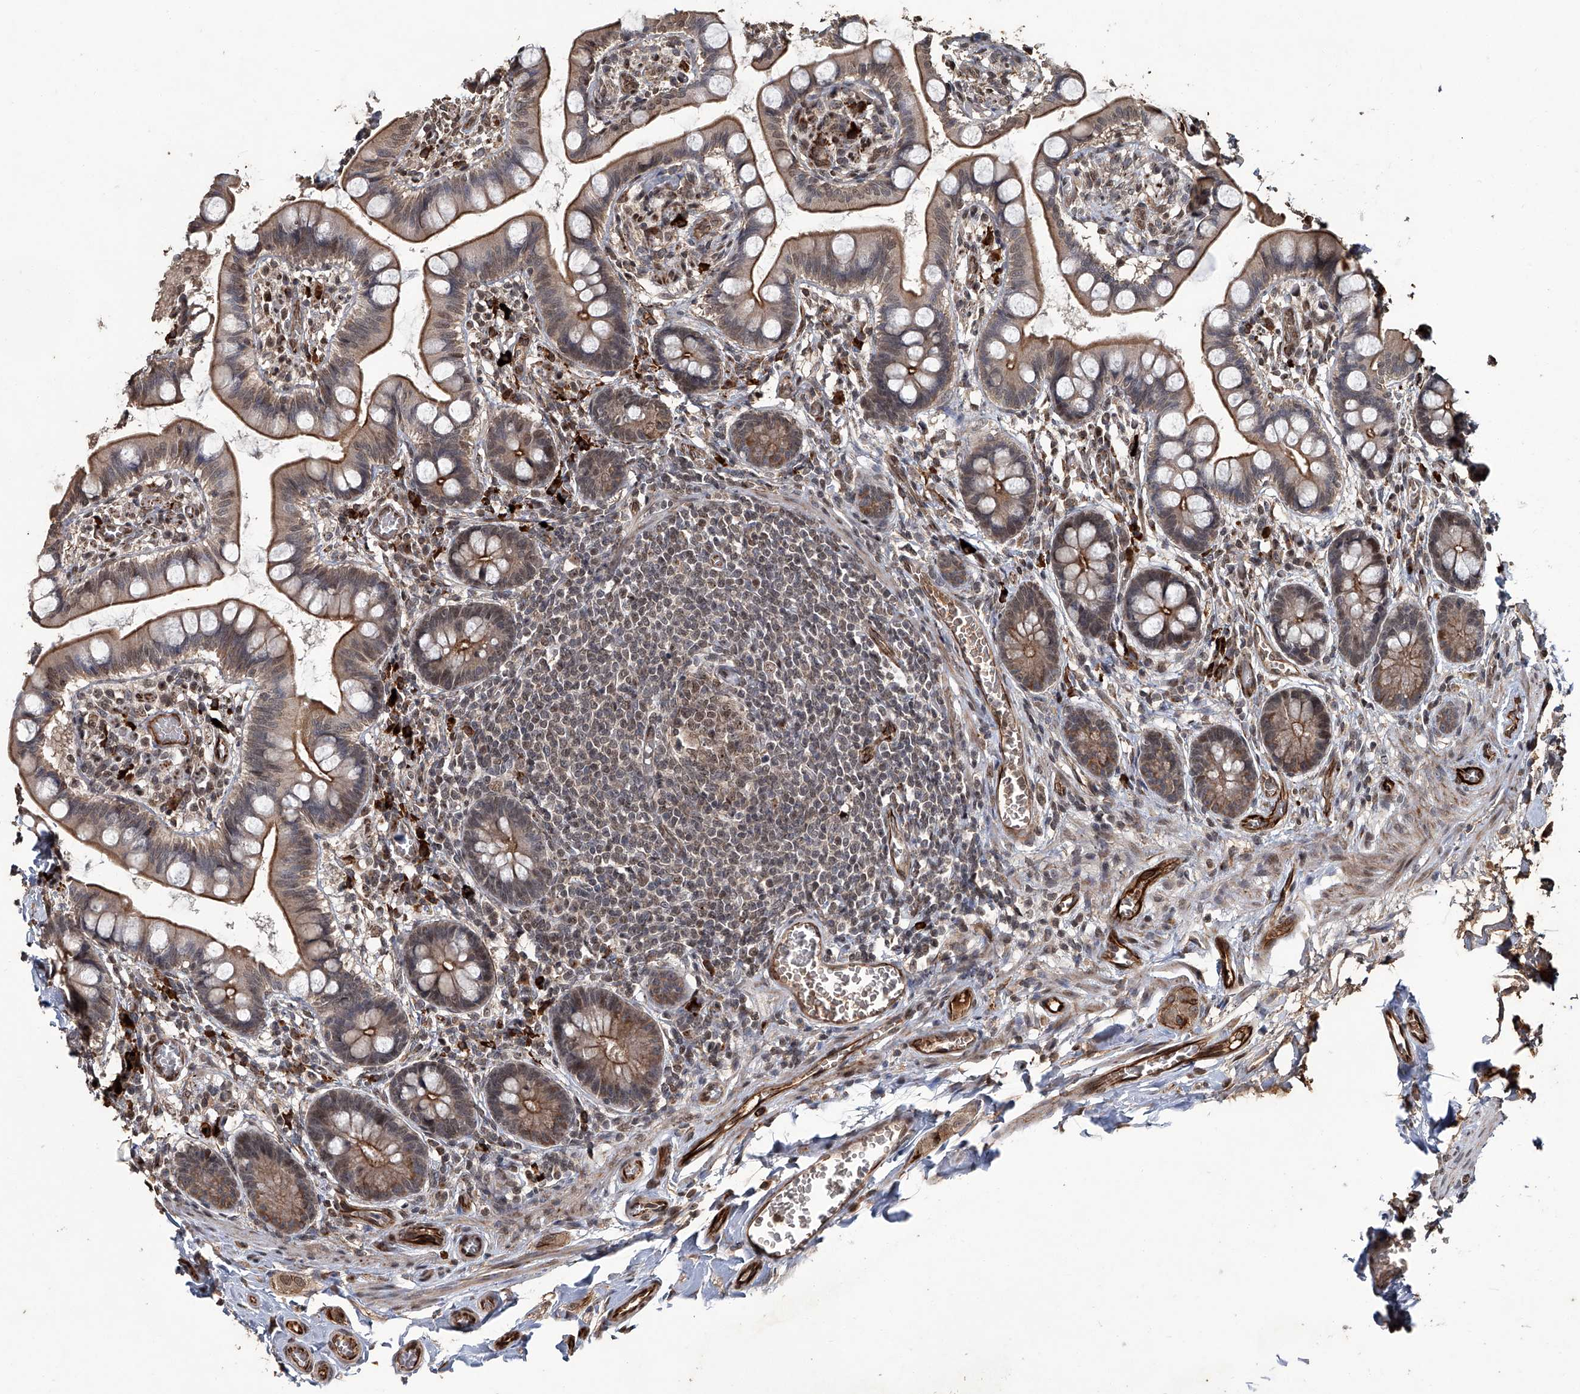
{"staining": {"intensity": "moderate", "quantity": ">75%", "location": "cytoplasmic/membranous"}, "tissue": "small intestine", "cell_type": "Glandular cells", "image_type": "normal", "snomed": [{"axis": "morphology", "description": "Normal tissue, NOS"}, {"axis": "topography", "description": "Small intestine"}], "caption": "Immunohistochemistry (IHC) (DAB (3,3'-diaminobenzidine)) staining of benign small intestine reveals moderate cytoplasmic/membranous protein expression in about >75% of glandular cells. The protein of interest is stained brown, and the nuclei are stained in blue (DAB (3,3'-diaminobenzidine) IHC with brightfield microscopy, high magnification).", "gene": "GPR132", "patient": {"sex": "male", "age": 52}}